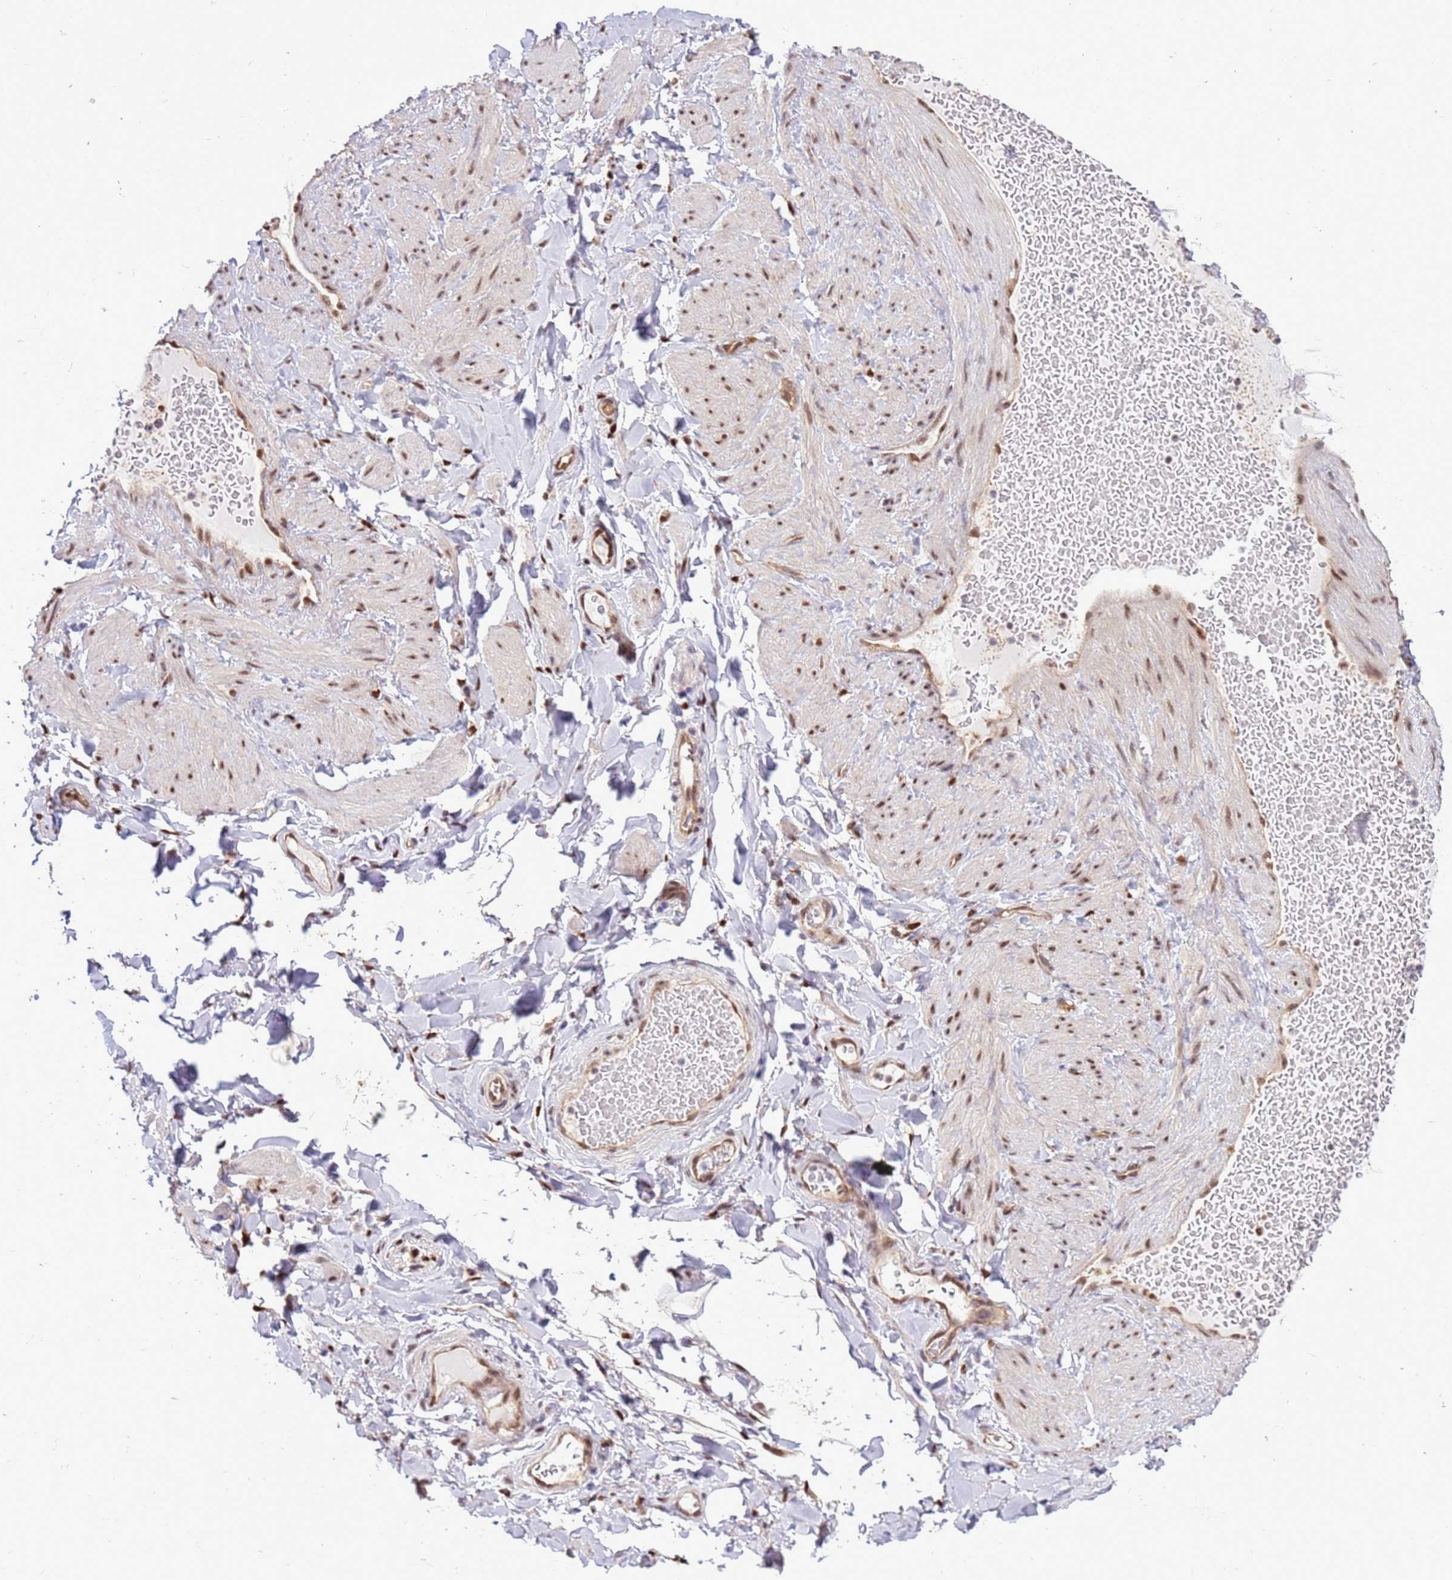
{"staining": {"intensity": "strong", "quantity": ">75%", "location": "nuclear"}, "tissue": "soft tissue", "cell_type": "Chondrocytes", "image_type": "normal", "snomed": [{"axis": "morphology", "description": "Normal tissue, NOS"}, {"axis": "topography", "description": "Soft tissue"}, {"axis": "topography", "description": "Vascular tissue"}], "caption": "IHC staining of benign soft tissue, which shows high levels of strong nuclear staining in about >75% of chondrocytes indicating strong nuclear protein positivity. The staining was performed using DAB (3,3'-diaminobenzidine) (brown) for protein detection and nuclei were counterstained in hematoxylin (blue).", "gene": "PRPF6", "patient": {"sex": "male", "age": 54}}